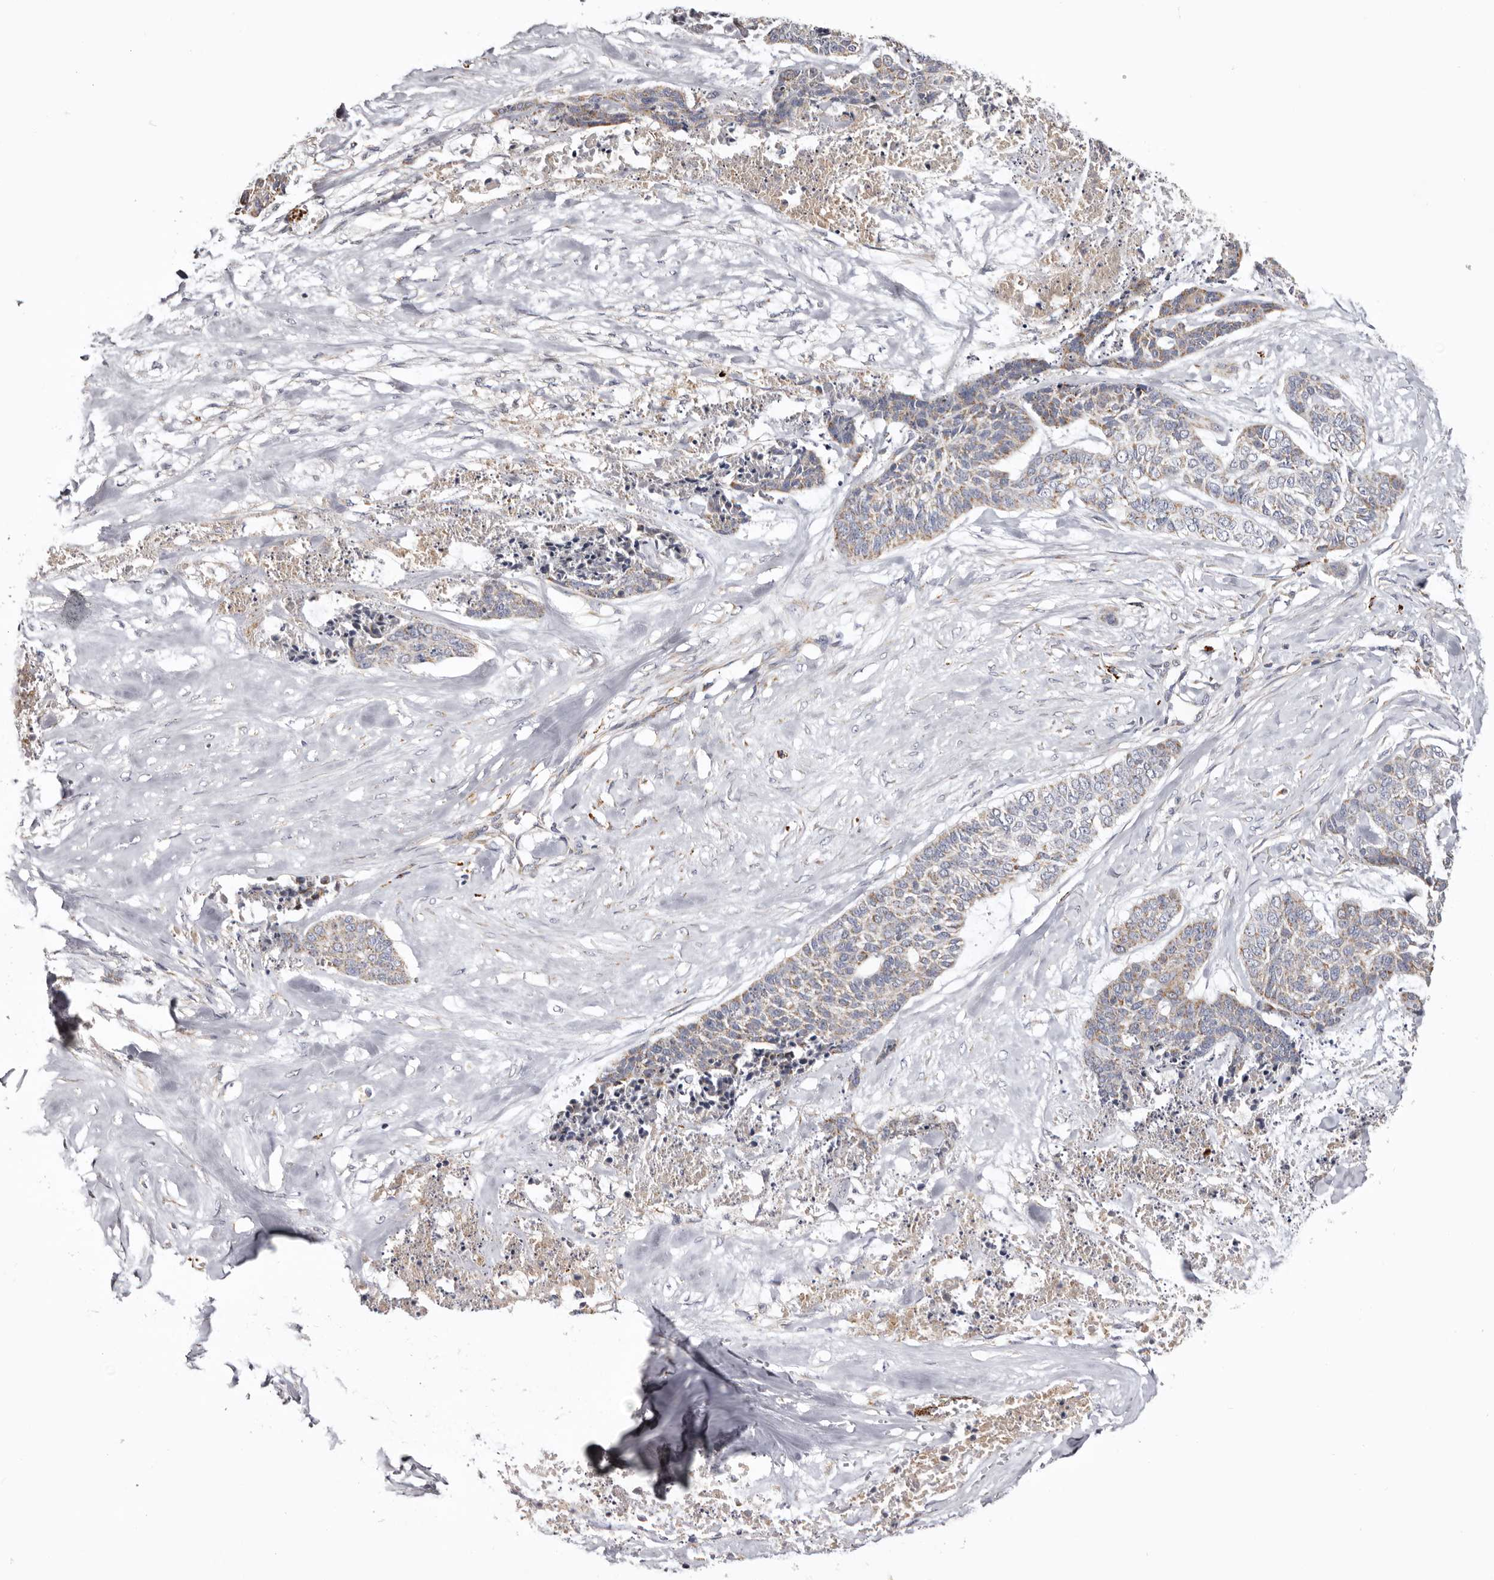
{"staining": {"intensity": "moderate", "quantity": "25%-75%", "location": "cytoplasmic/membranous"}, "tissue": "skin cancer", "cell_type": "Tumor cells", "image_type": "cancer", "snomed": [{"axis": "morphology", "description": "Basal cell carcinoma"}, {"axis": "topography", "description": "Skin"}], "caption": "IHC of human basal cell carcinoma (skin) displays medium levels of moderate cytoplasmic/membranous staining in approximately 25%-75% of tumor cells.", "gene": "MECR", "patient": {"sex": "female", "age": 64}}